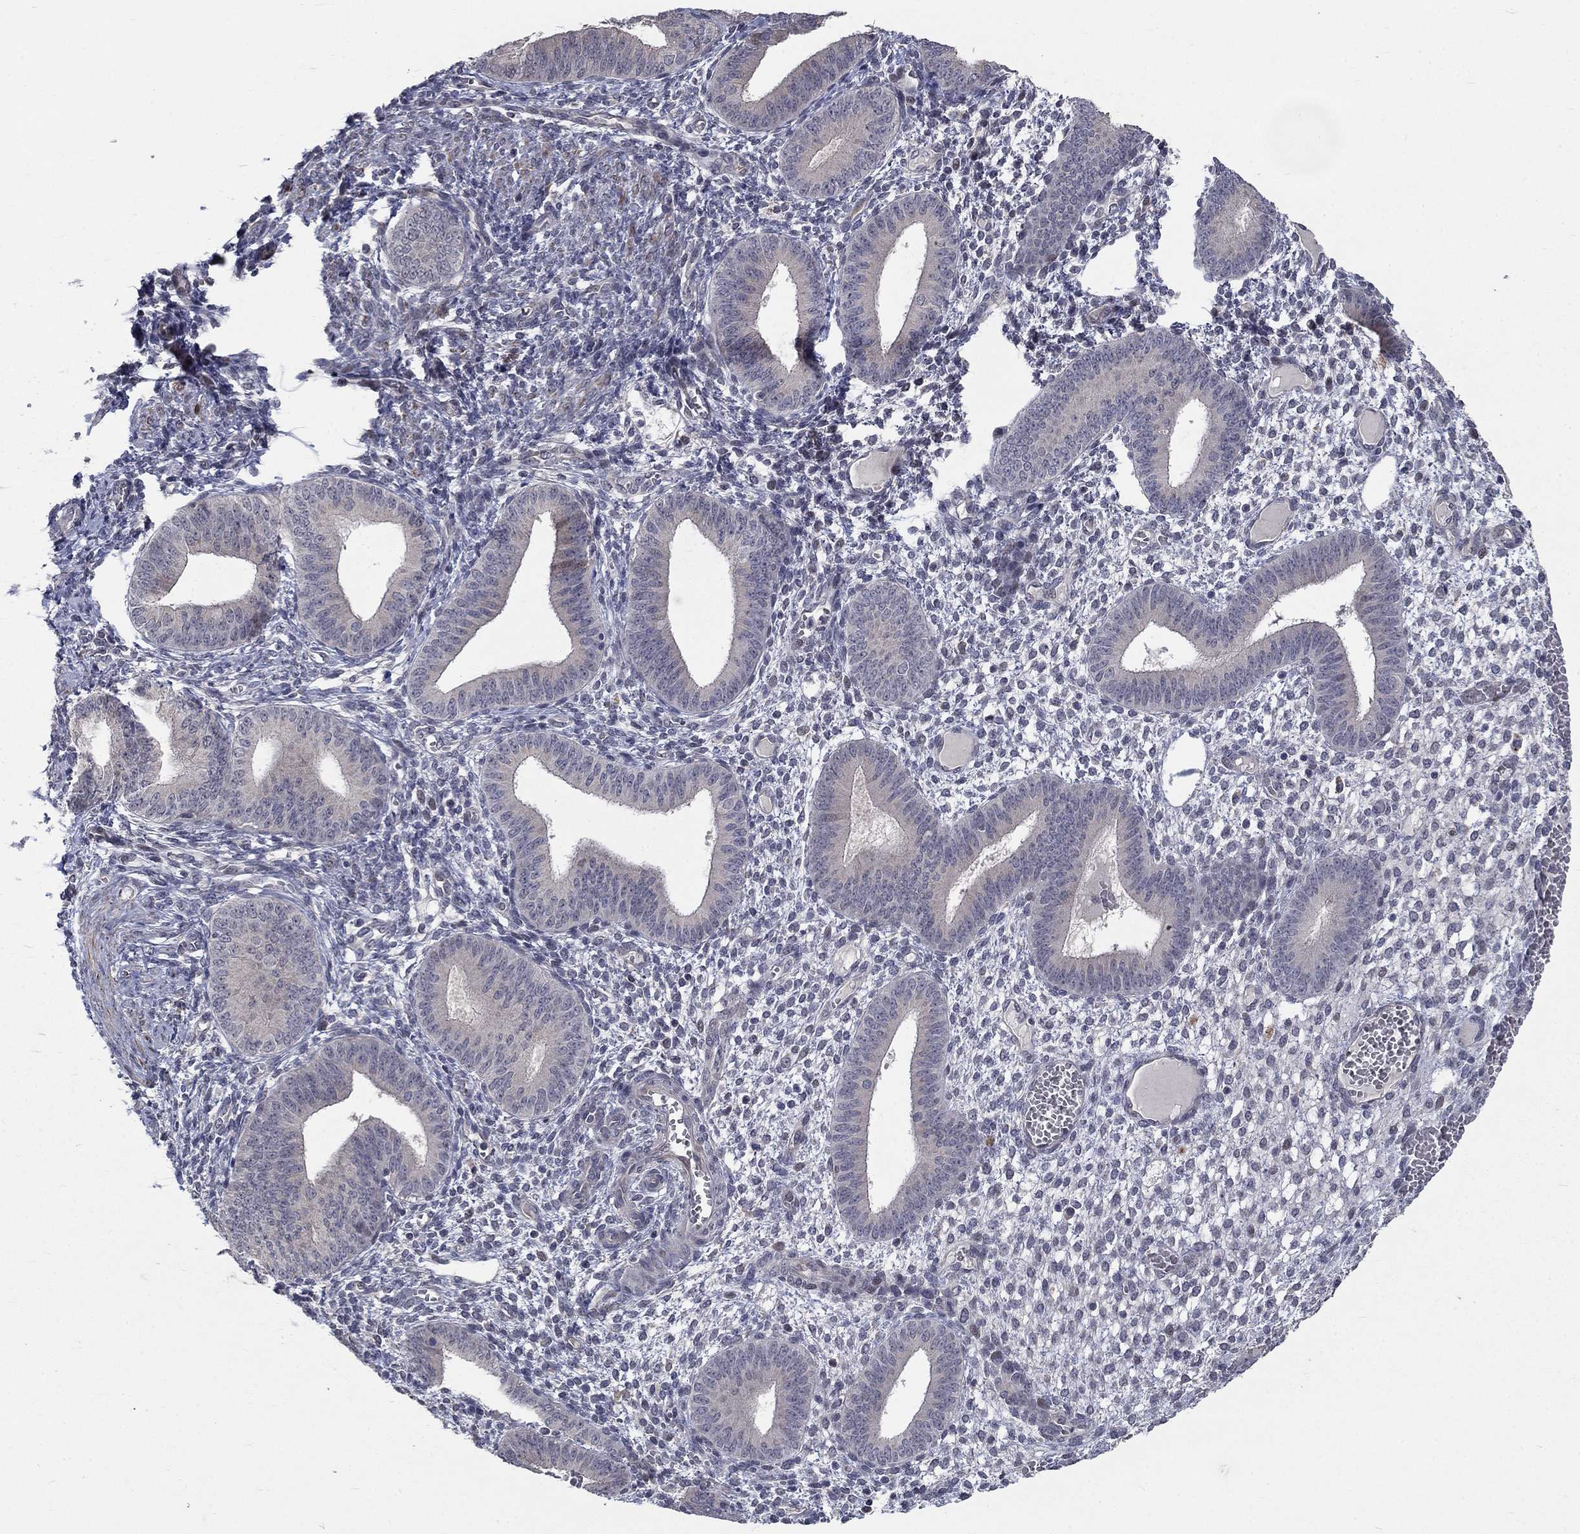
{"staining": {"intensity": "negative", "quantity": "none", "location": "none"}, "tissue": "endometrium", "cell_type": "Cells in endometrial stroma", "image_type": "normal", "snomed": [{"axis": "morphology", "description": "Normal tissue, NOS"}, {"axis": "topography", "description": "Endometrium"}], "caption": "The immunohistochemistry (IHC) photomicrograph has no significant staining in cells in endometrial stroma of endometrium.", "gene": "FAM3B", "patient": {"sex": "female", "age": 42}}